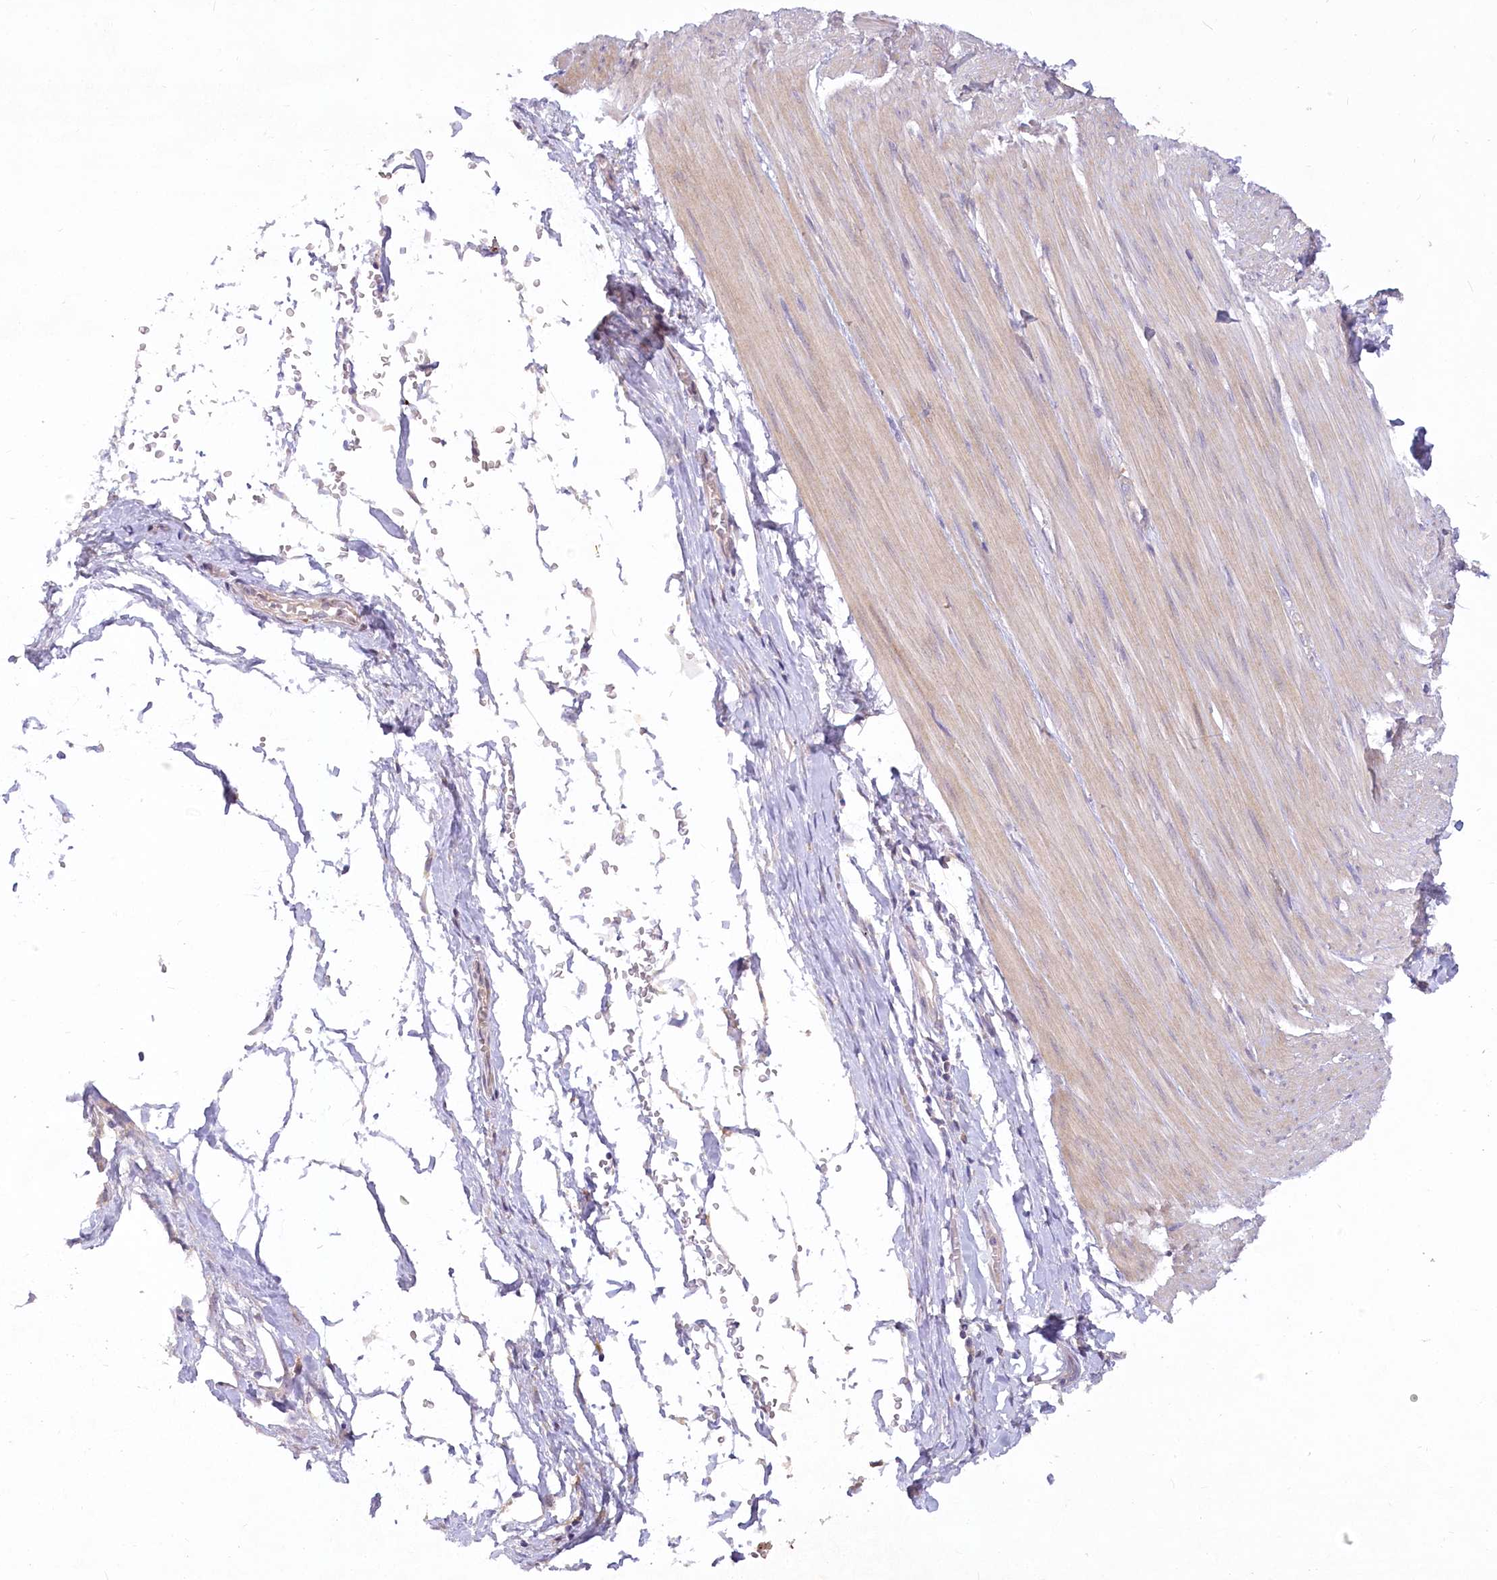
{"staining": {"intensity": "weak", "quantity": "25%-75%", "location": "cytoplasmic/membranous"}, "tissue": "smooth muscle", "cell_type": "Smooth muscle cells", "image_type": "normal", "snomed": [{"axis": "morphology", "description": "Normal tissue, NOS"}, {"axis": "morphology", "description": "Adenocarcinoma, NOS"}, {"axis": "topography", "description": "Colon"}, {"axis": "topography", "description": "Peripheral nerve tissue"}], "caption": "This micrograph reveals immunohistochemistry (IHC) staining of benign human smooth muscle, with low weak cytoplasmic/membranous staining in approximately 25%-75% of smooth muscle cells.", "gene": "EFHC2", "patient": {"sex": "male", "age": 14}}